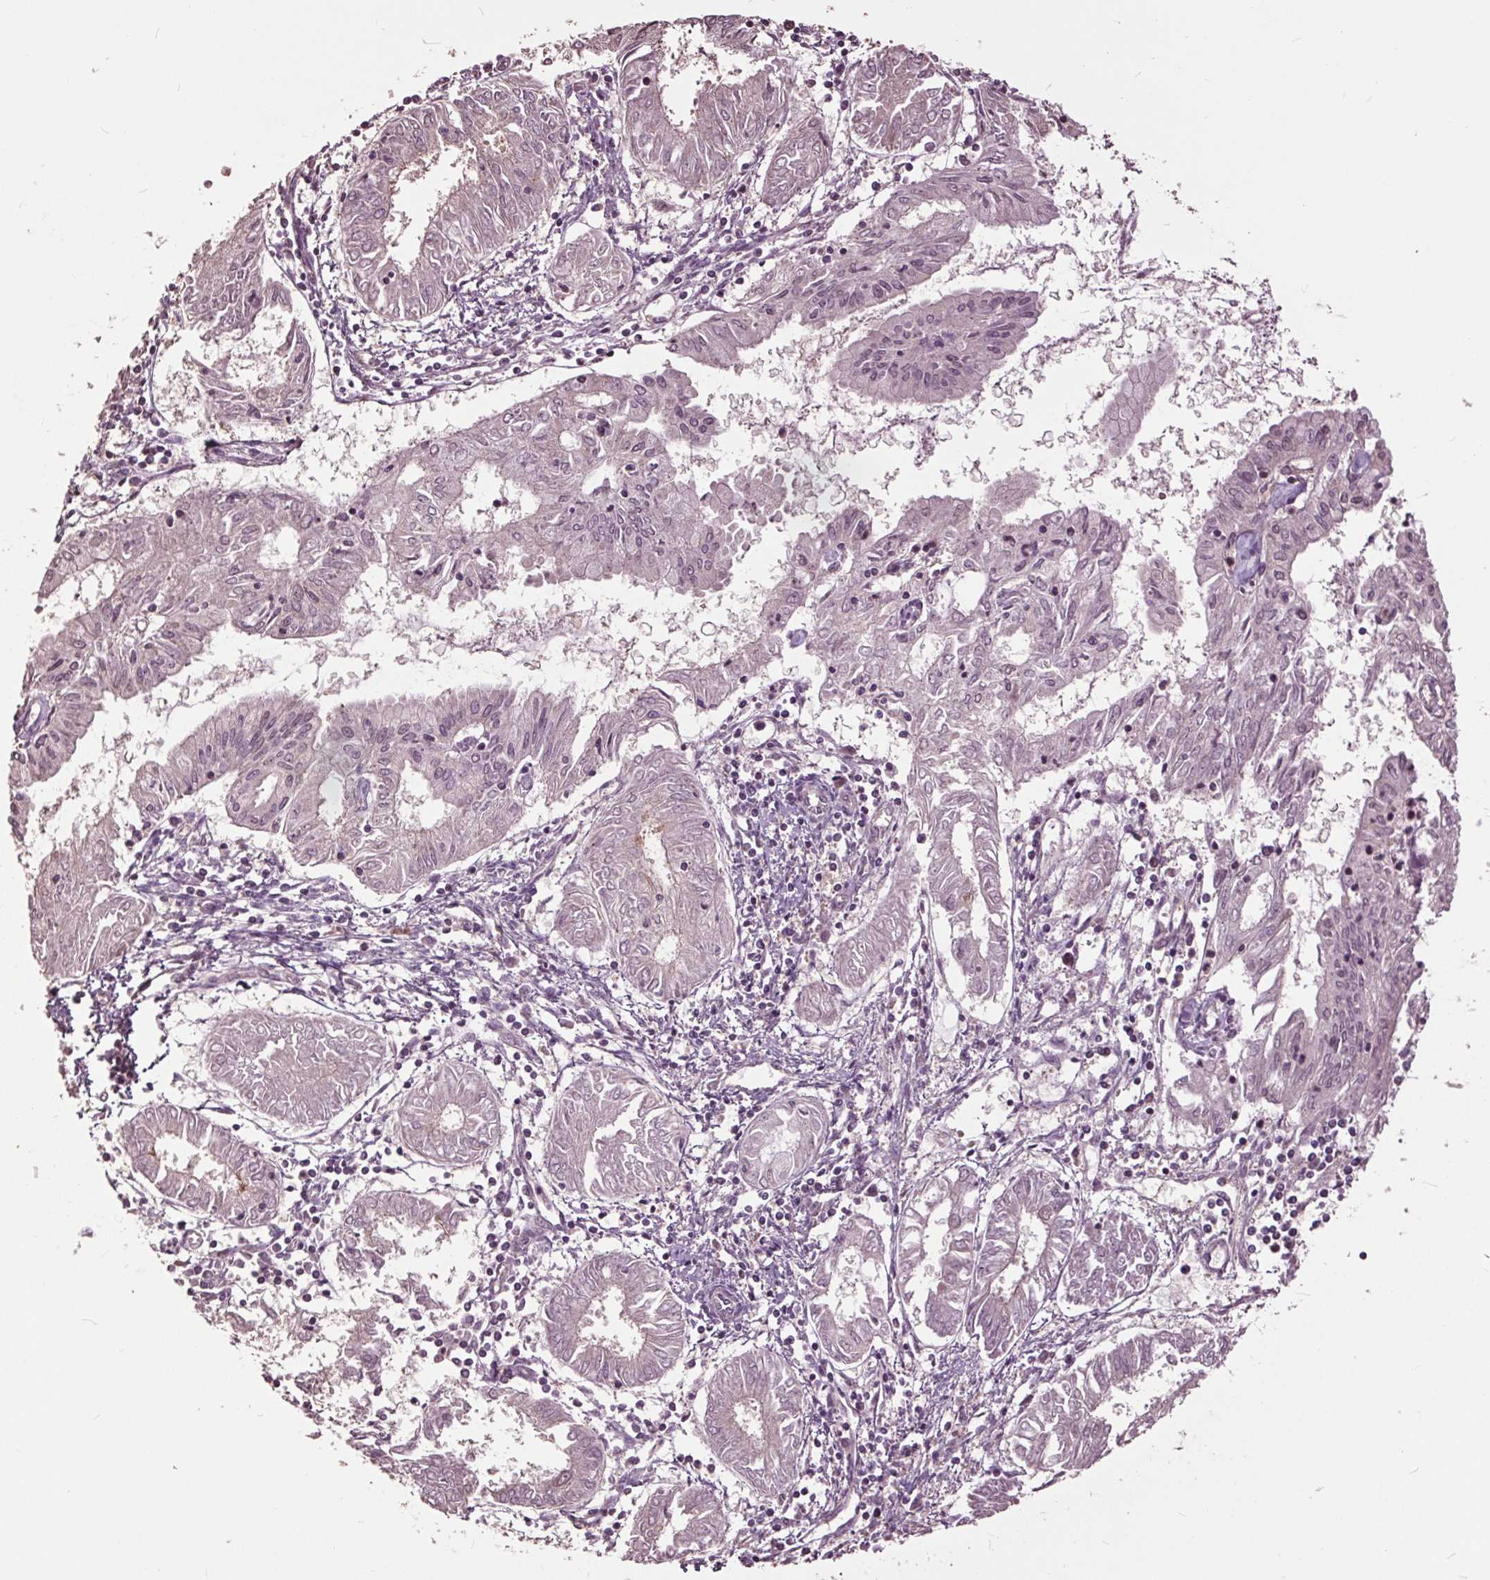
{"staining": {"intensity": "weak", "quantity": "<25%", "location": "cytoplasmic/membranous,nuclear"}, "tissue": "endometrial cancer", "cell_type": "Tumor cells", "image_type": "cancer", "snomed": [{"axis": "morphology", "description": "Adenocarcinoma, NOS"}, {"axis": "topography", "description": "Endometrium"}], "caption": "An immunohistochemistry micrograph of endometrial cancer is shown. There is no staining in tumor cells of endometrial cancer.", "gene": "CEP95", "patient": {"sex": "female", "age": 68}}